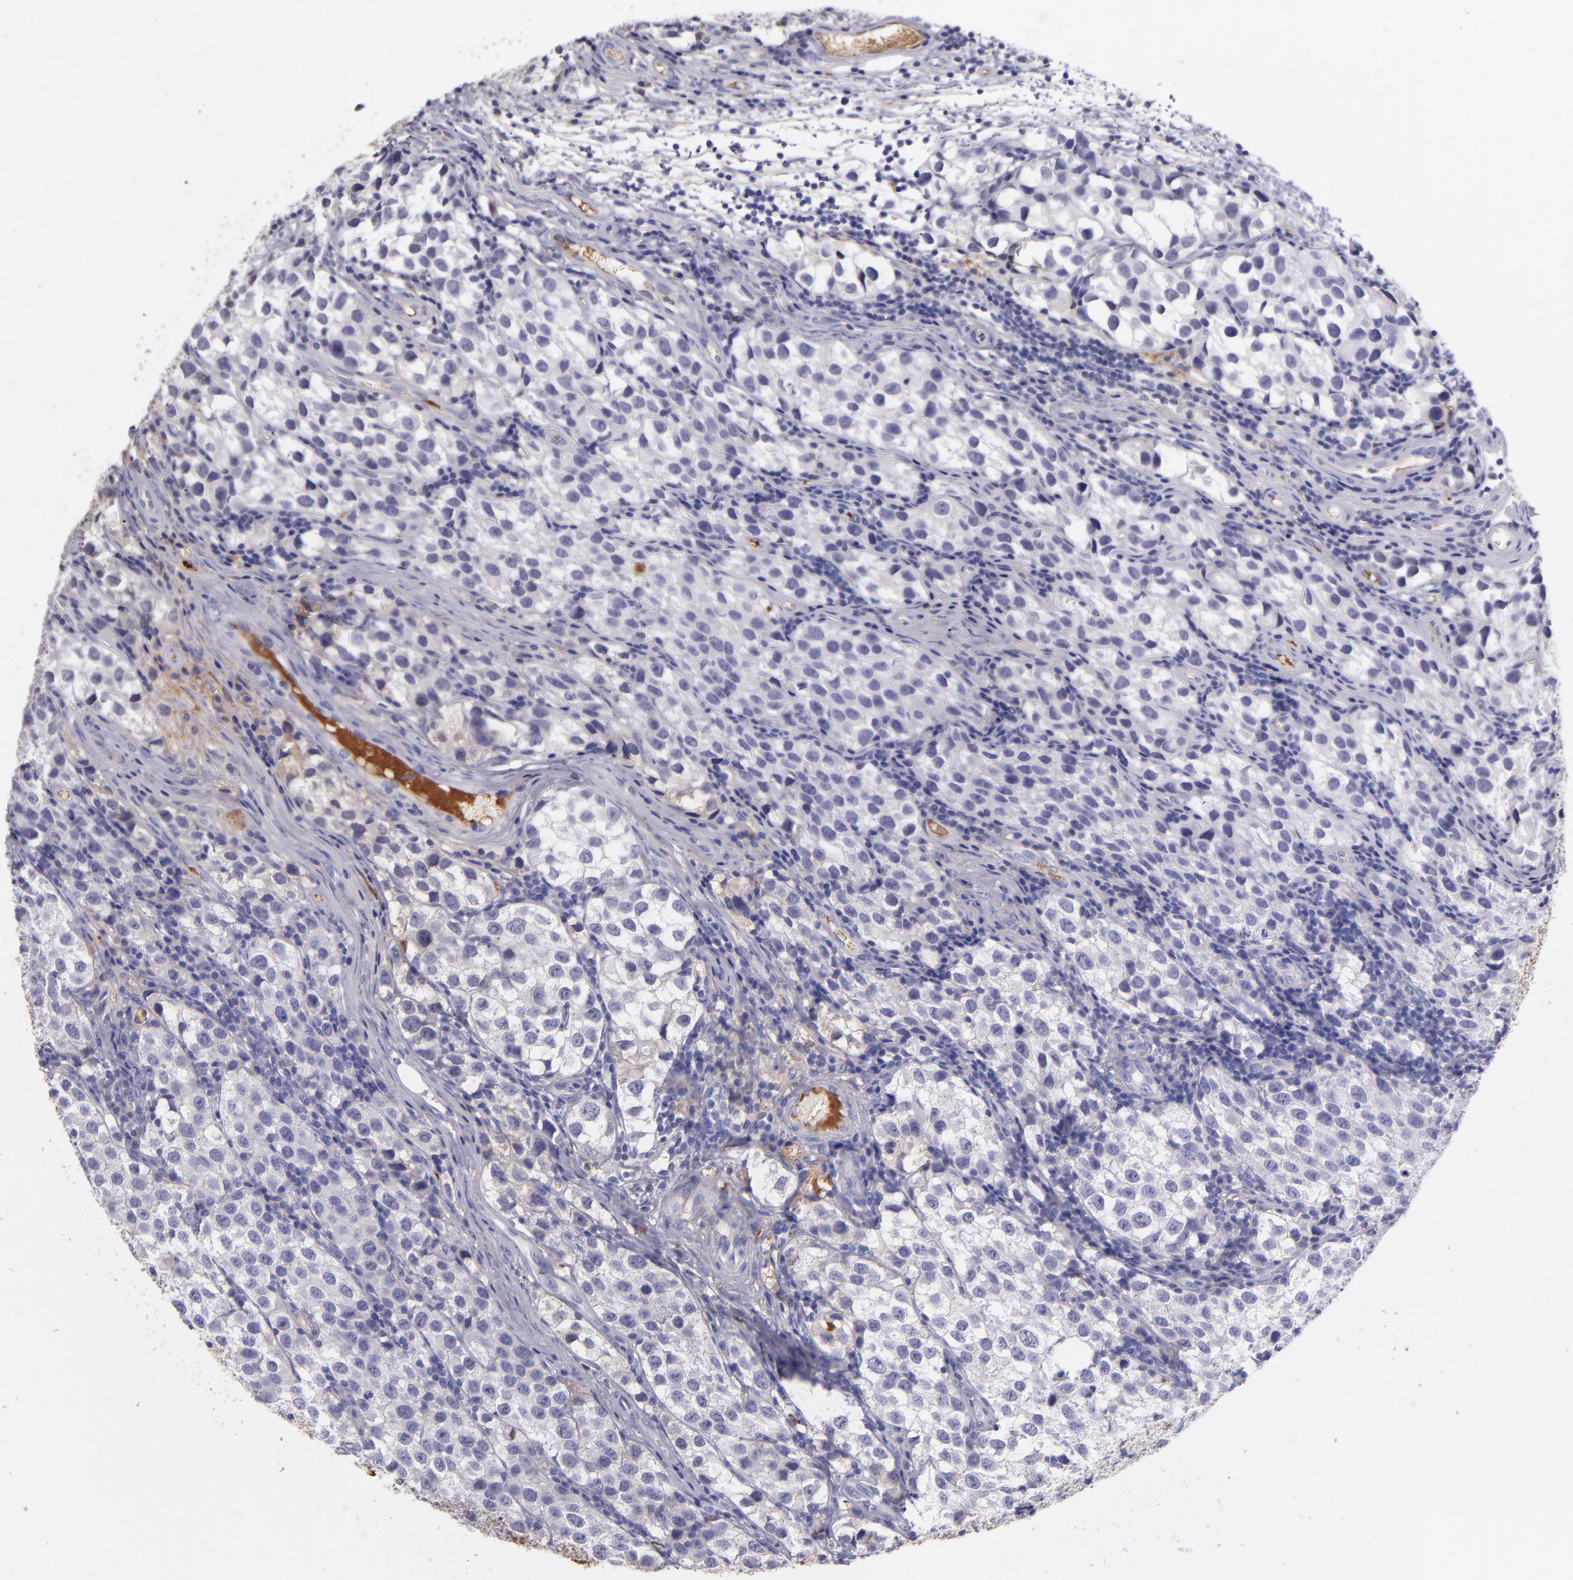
{"staining": {"intensity": "moderate", "quantity": "<25%", "location": "cytoplasmic/membranous"}, "tissue": "testis cancer", "cell_type": "Tumor cells", "image_type": "cancer", "snomed": [{"axis": "morphology", "description": "Seminoma, NOS"}, {"axis": "topography", "description": "Testis"}], "caption": "Protein staining of testis seminoma tissue demonstrates moderate cytoplasmic/membranous positivity in approximately <25% of tumor cells. The staining was performed using DAB, with brown indicating positive protein expression. Nuclei are stained blue with hematoxylin.", "gene": "KNG1", "patient": {"sex": "male", "age": 39}}